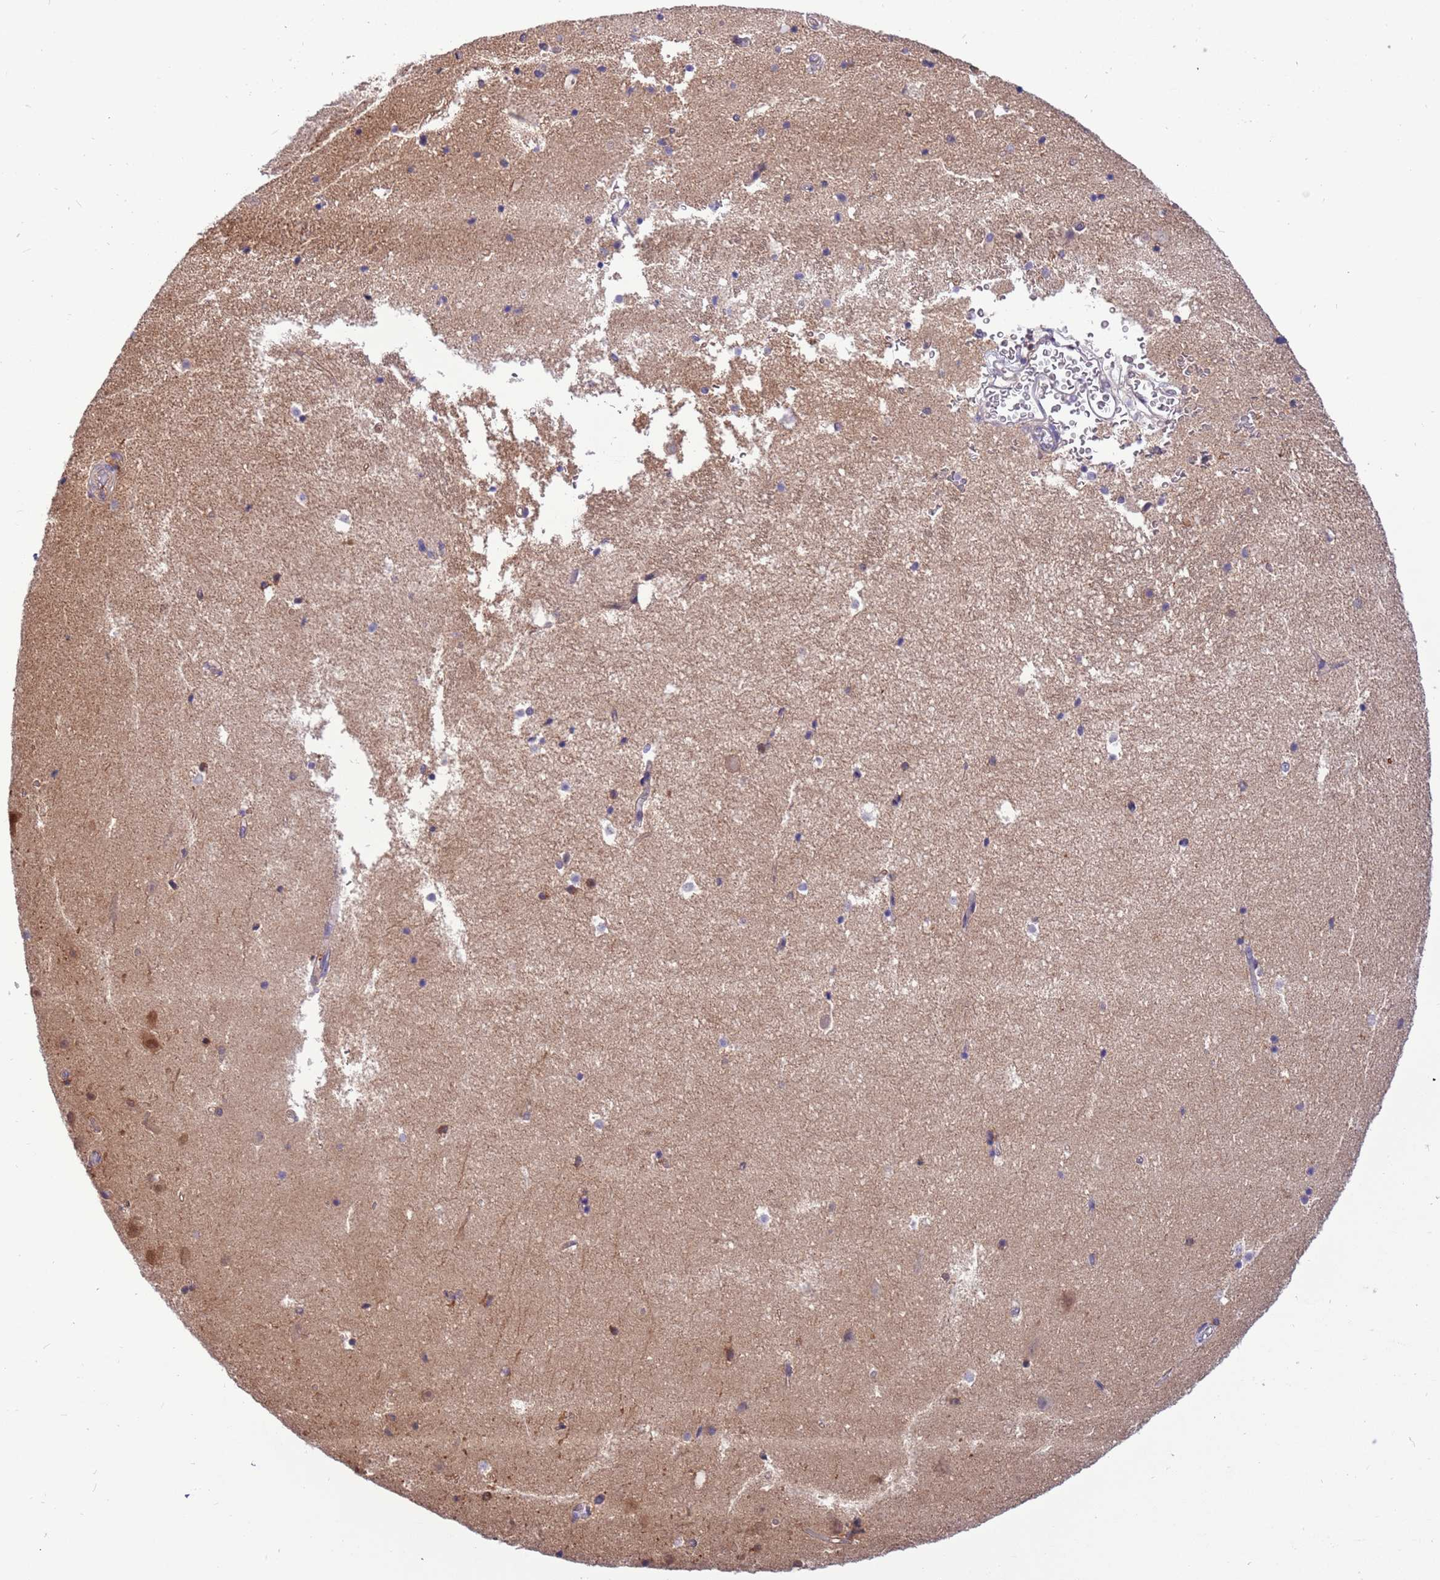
{"staining": {"intensity": "weak", "quantity": "<25%", "location": "cytoplasmic/membranous"}, "tissue": "hippocampus", "cell_type": "Glial cells", "image_type": "normal", "snomed": [{"axis": "morphology", "description": "Normal tissue, NOS"}, {"axis": "topography", "description": "Hippocampus"}], "caption": "Immunohistochemical staining of benign human hippocampus demonstrates no significant expression in glial cells. (IHC, brightfield microscopy, high magnification).", "gene": "STIP1", "patient": {"sex": "female", "age": 52}}